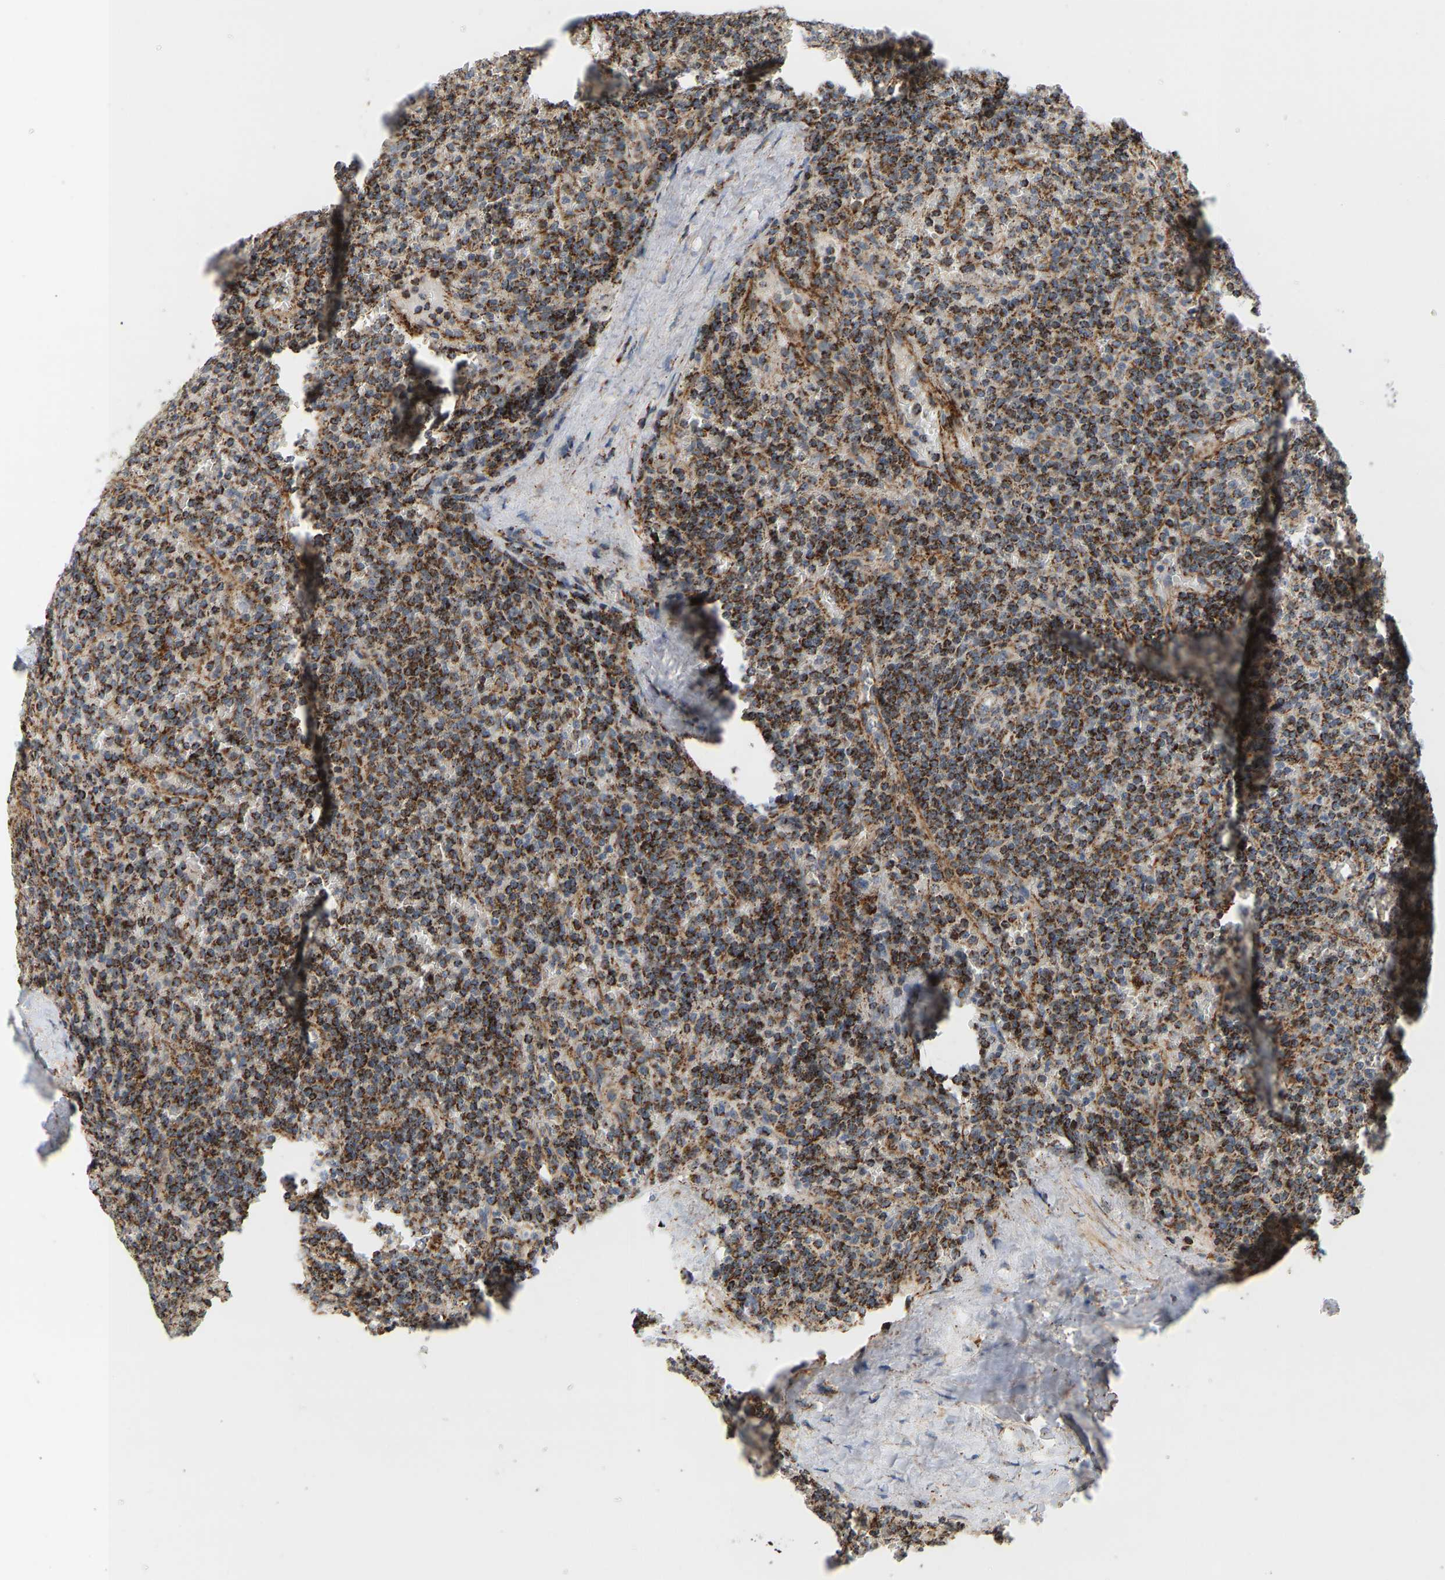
{"staining": {"intensity": "strong", "quantity": ">75%", "location": "cytoplasmic/membranous"}, "tissue": "lymphoma", "cell_type": "Tumor cells", "image_type": "cancer", "snomed": [{"axis": "morphology", "description": "Malignant lymphoma, non-Hodgkin's type, Low grade"}, {"axis": "topography", "description": "Spleen"}], "caption": "Strong cytoplasmic/membranous staining for a protein is appreciated in approximately >75% of tumor cells of malignant lymphoma, non-Hodgkin's type (low-grade) using IHC.", "gene": "GPSM2", "patient": {"sex": "female", "age": 19}}